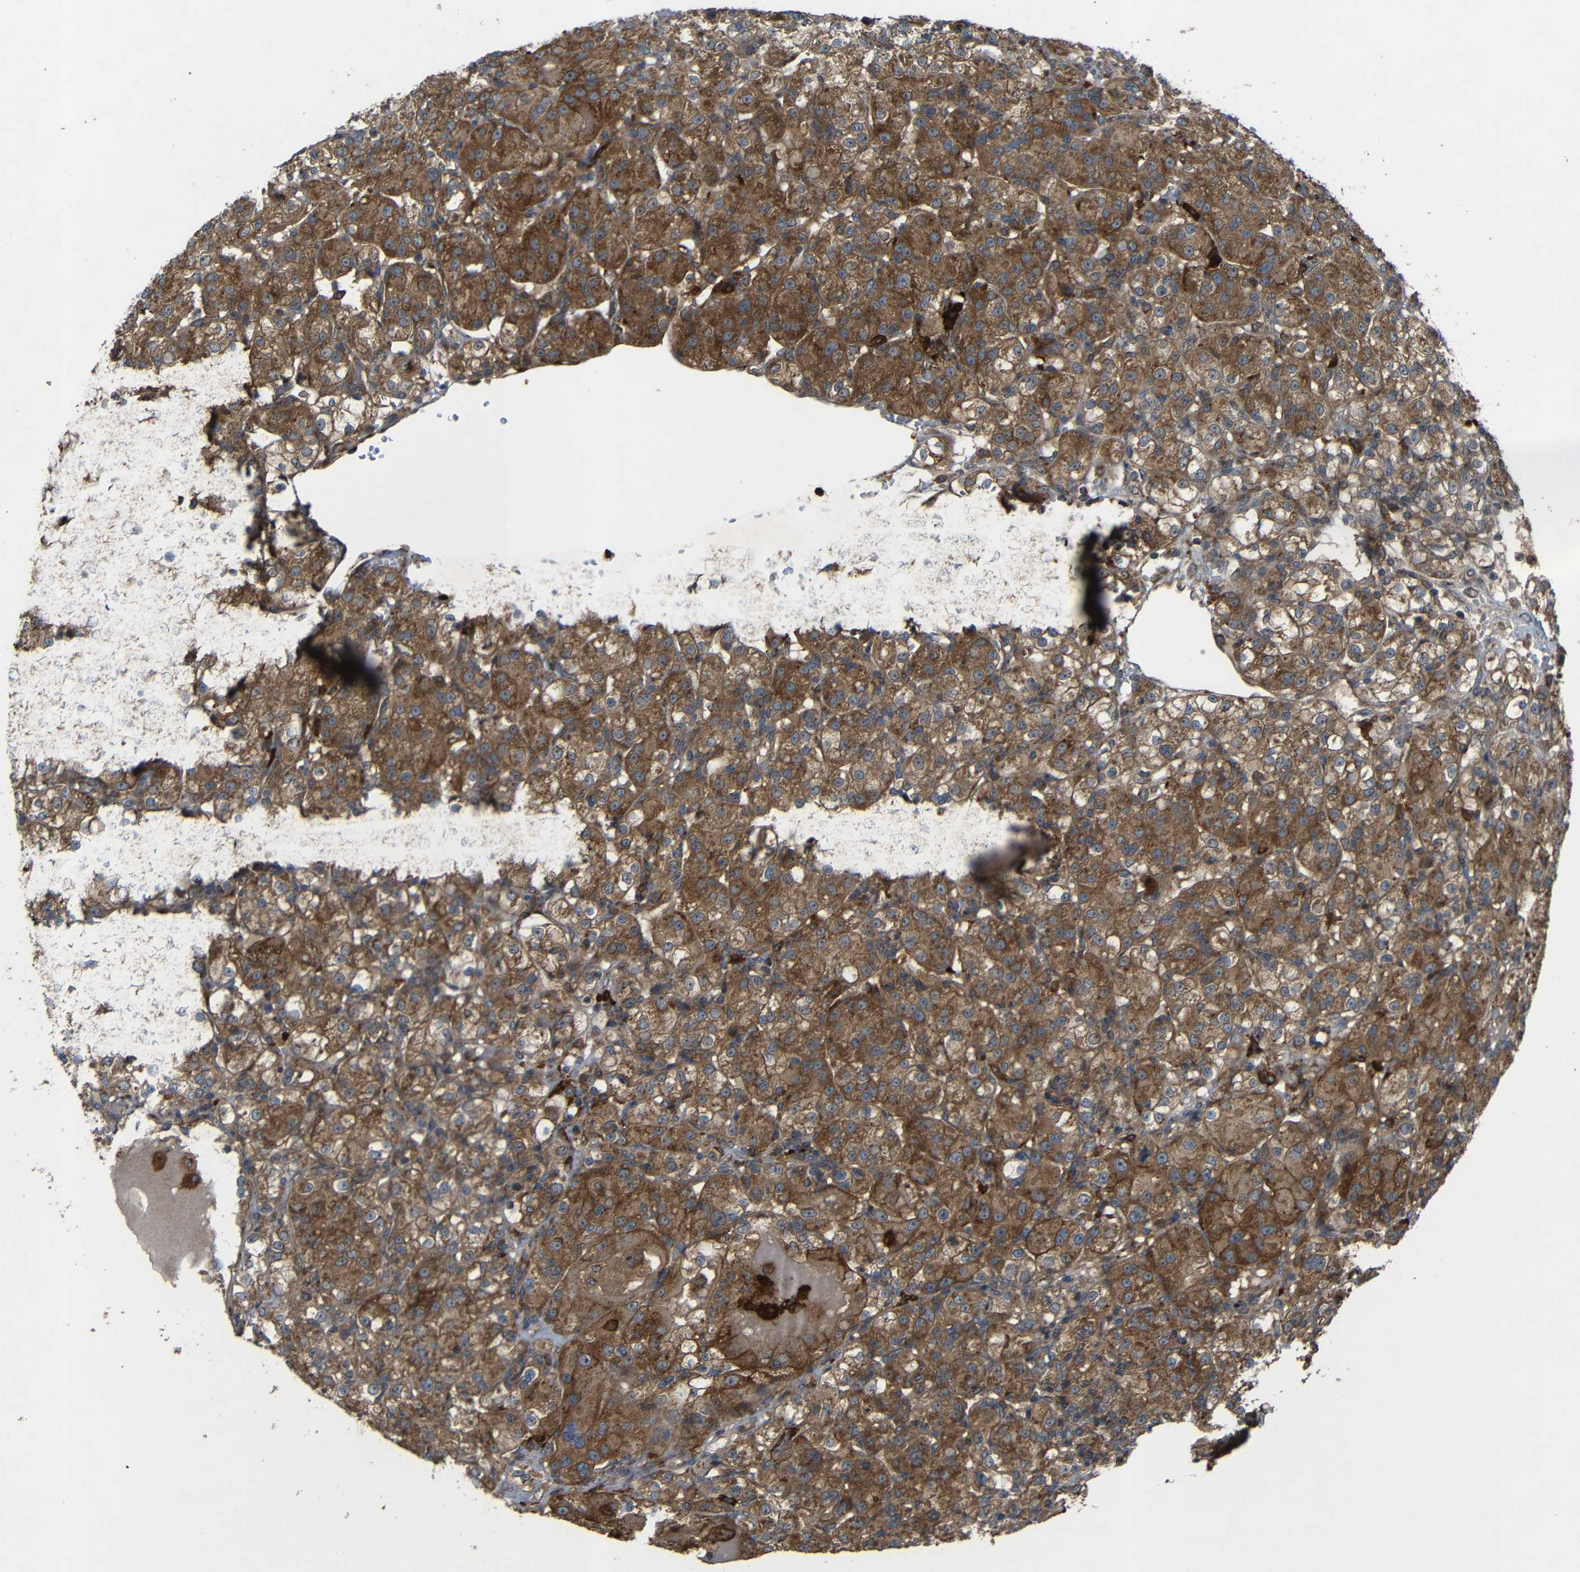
{"staining": {"intensity": "strong", "quantity": "25%-75%", "location": "cytoplasmic/membranous"}, "tissue": "renal cancer", "cell_type": "Tumor cells", "image_type": "cancer", "snomed": [{"axis": "morphology", "description": "Normal tissue, NOS"}, {"axis": "morphology", "description": "Adenocarcinoma, NOS"}, {"axis": "topography", "description": "Kidney"}], "caption": "A brown stain shows strong cytoplasmic/membranous expression of a protein in human renal adenocarcinoma tumor cells. (Brightfield microscopy of DAB IHC at high magnification).", "gene": "C1GALT1", "patient": {"sex": "male", "age": 61}}